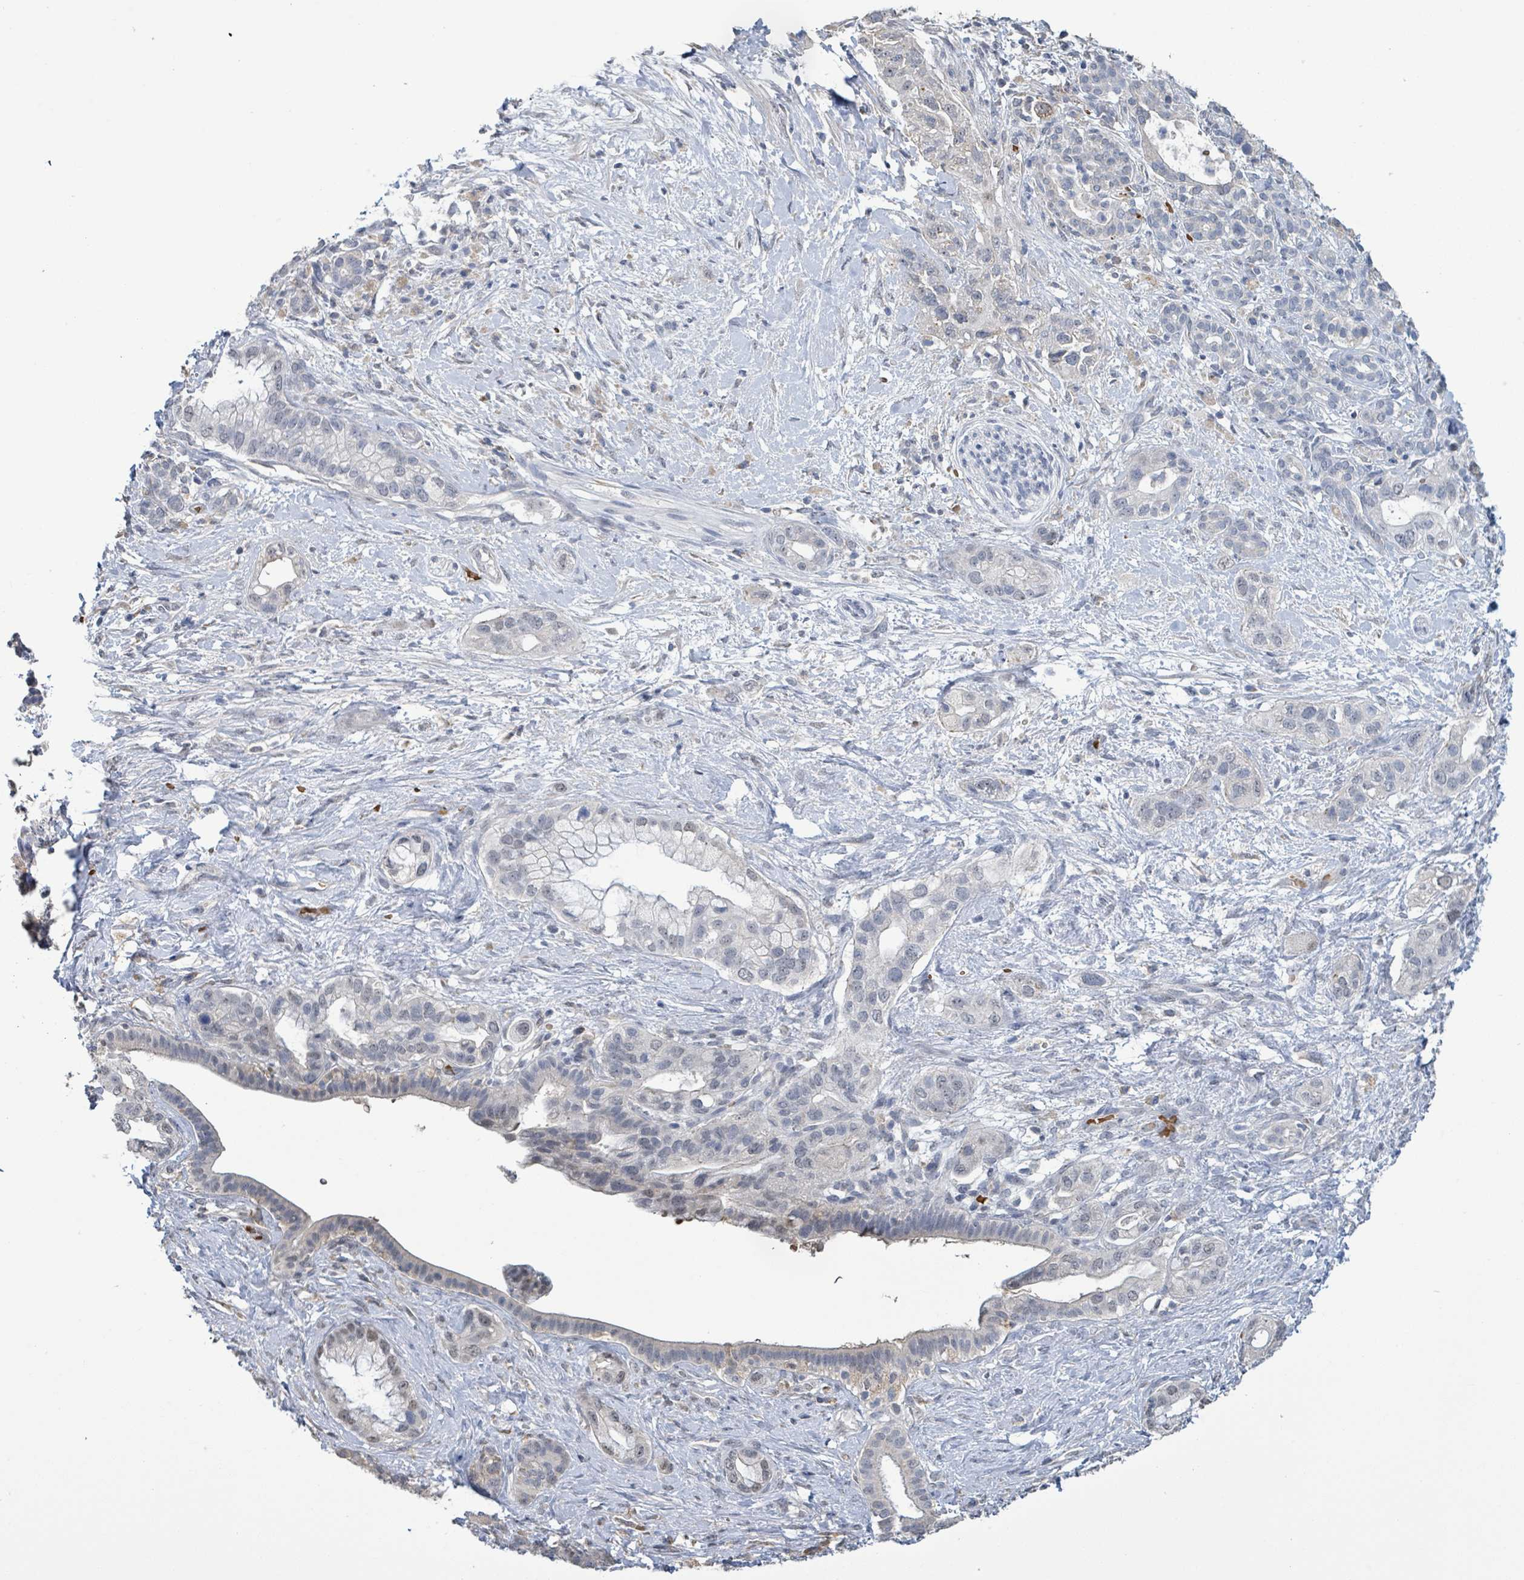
{"staining": {"intensity": "negative", "quantity": "none", "location": "none"}, "tissue": "pancreatic cancer", "cell_type": "Tumor cells", "image_type": "cancer", "snomed": [{"axis": "morphology", "description": "Adenocarcinoma, NOS"}, {"axis": "topography", "description": "Pancreas"}], "caption": "There is no significant expression in tumor cells of pancreatic adenocarcinoma.", "gene": "SEBOX", "patient": {"sex": "male", "age": 44}}